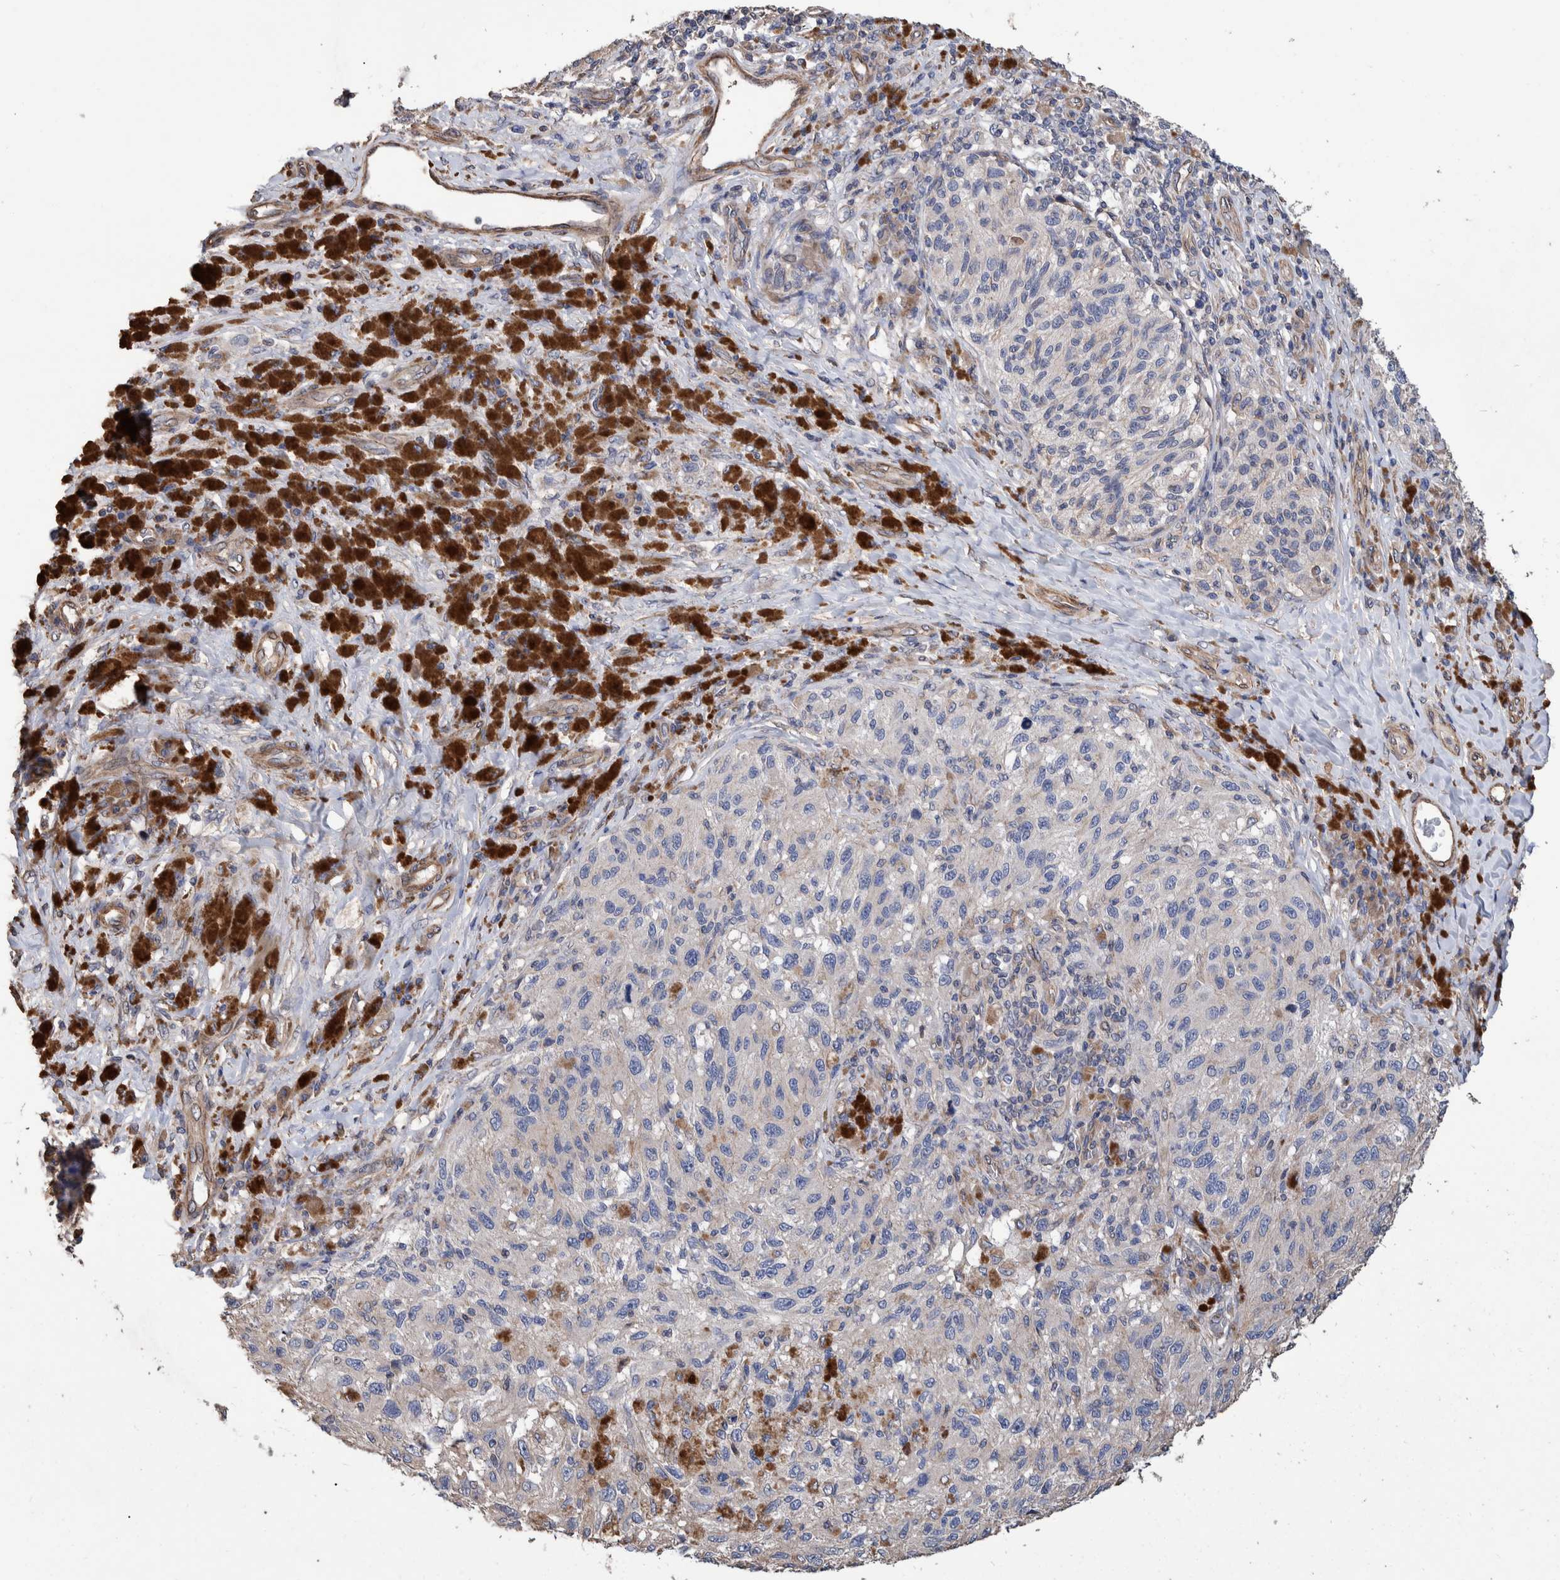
{"staining": {"intensity": "weak", "quantity": "<25%", "location": "cytoplasmic/membranous"}, "tissue": "melanoma", "cell_type": "Tumor cells", "image_type": "cancer", "snomed": [{"axis": "morphology", "description": "Malignant melanoma, NOS"}, {"axis": "topography", "description": "Skin"}], "caption": "This is an IHC photomicrograph of melanoma. There is no staining in tumor cells.", "gene": "SLC45A4", "patient": {"sex": "female", "age": 73}}